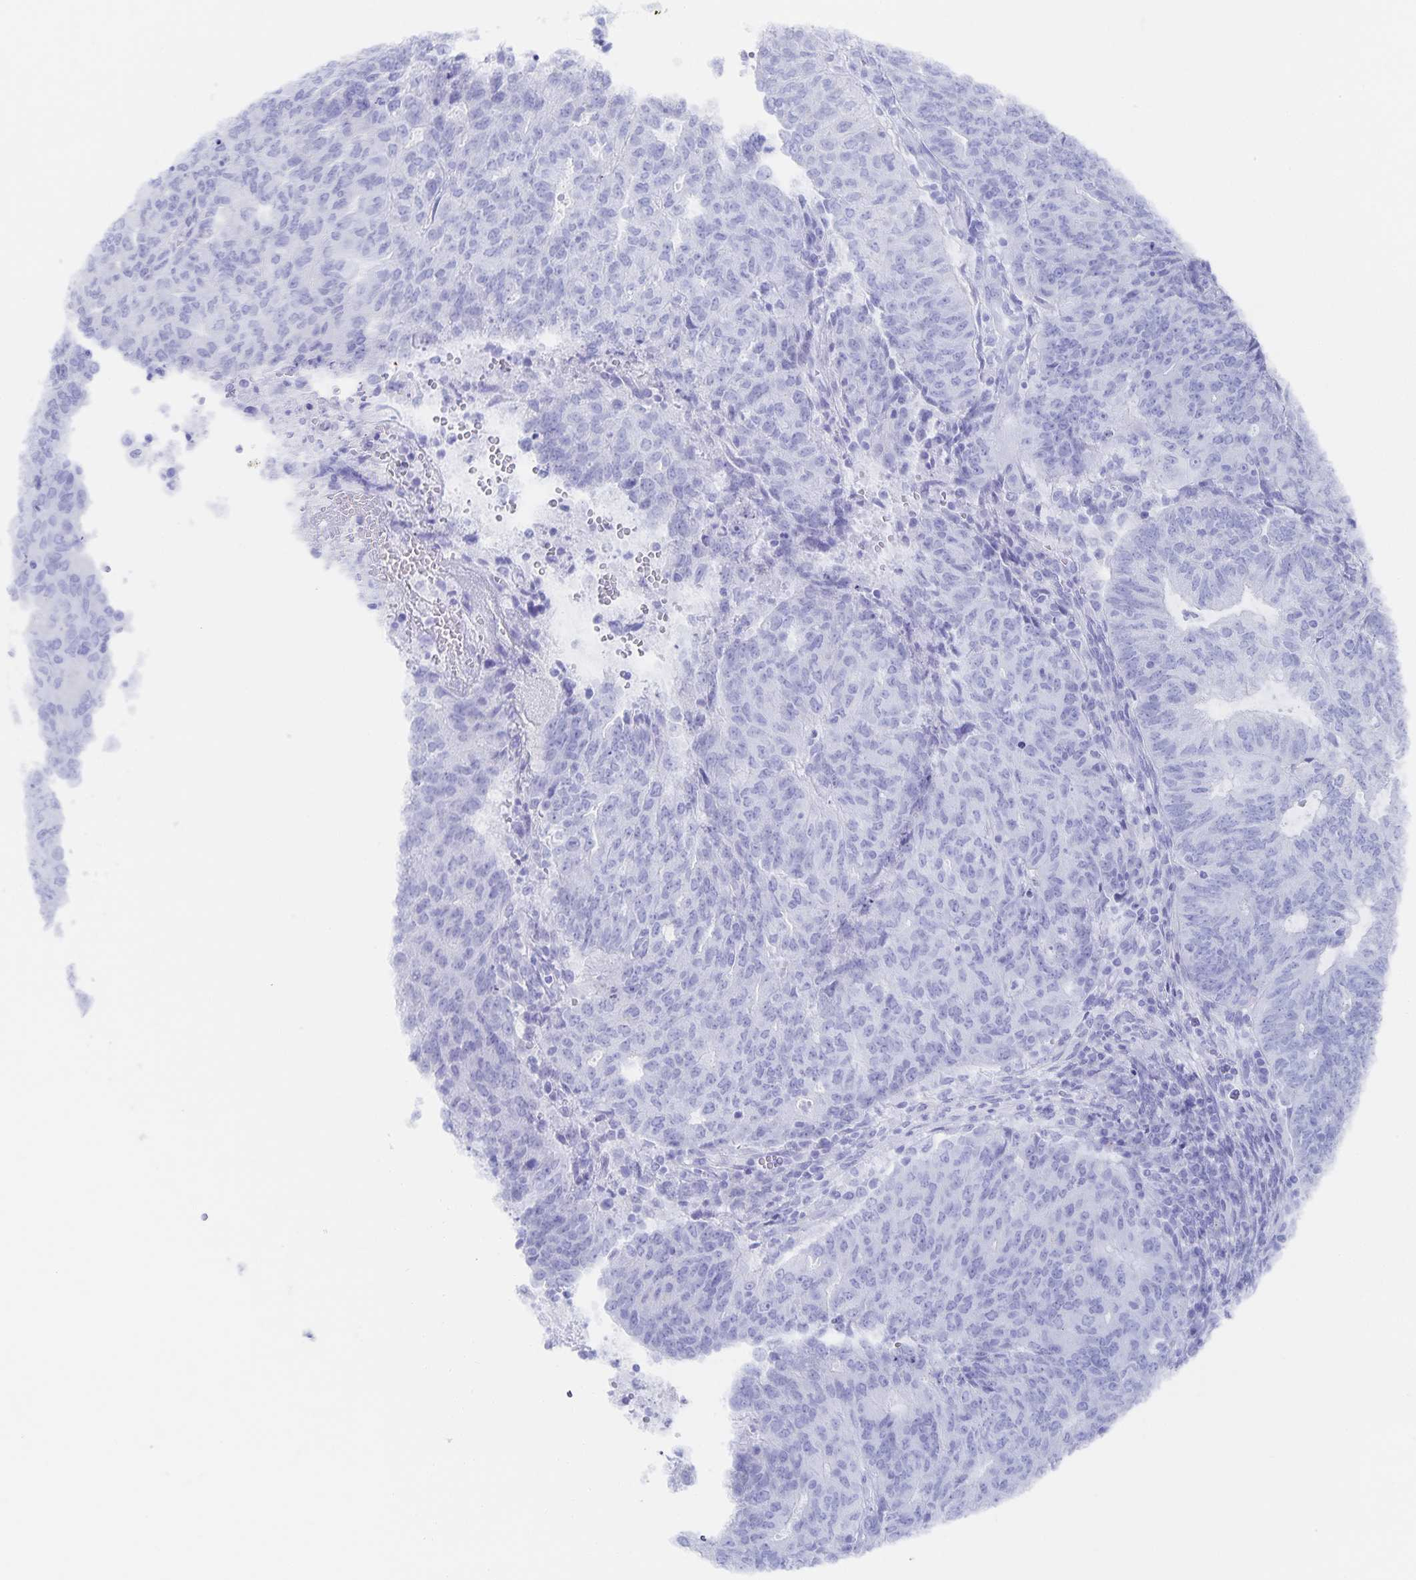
{"staining": {"intensity": "negative", "quantity": "none", "location": "none"}, "tissue": "endometrial cancer", "cell_type": "Tumor cells", "image_type": "cancer", "snomed": [{"axis": "morphology", "description": "Adenocarcinoma, NOS"}, {"axis": "topography", "description": "Endometrium"}], "caption": "Tumor cells are negative for brown protein staining in endometrial adenocarcinoma.", "gene": "SNTN", "patient": {"sex": "female", "age": 82}}